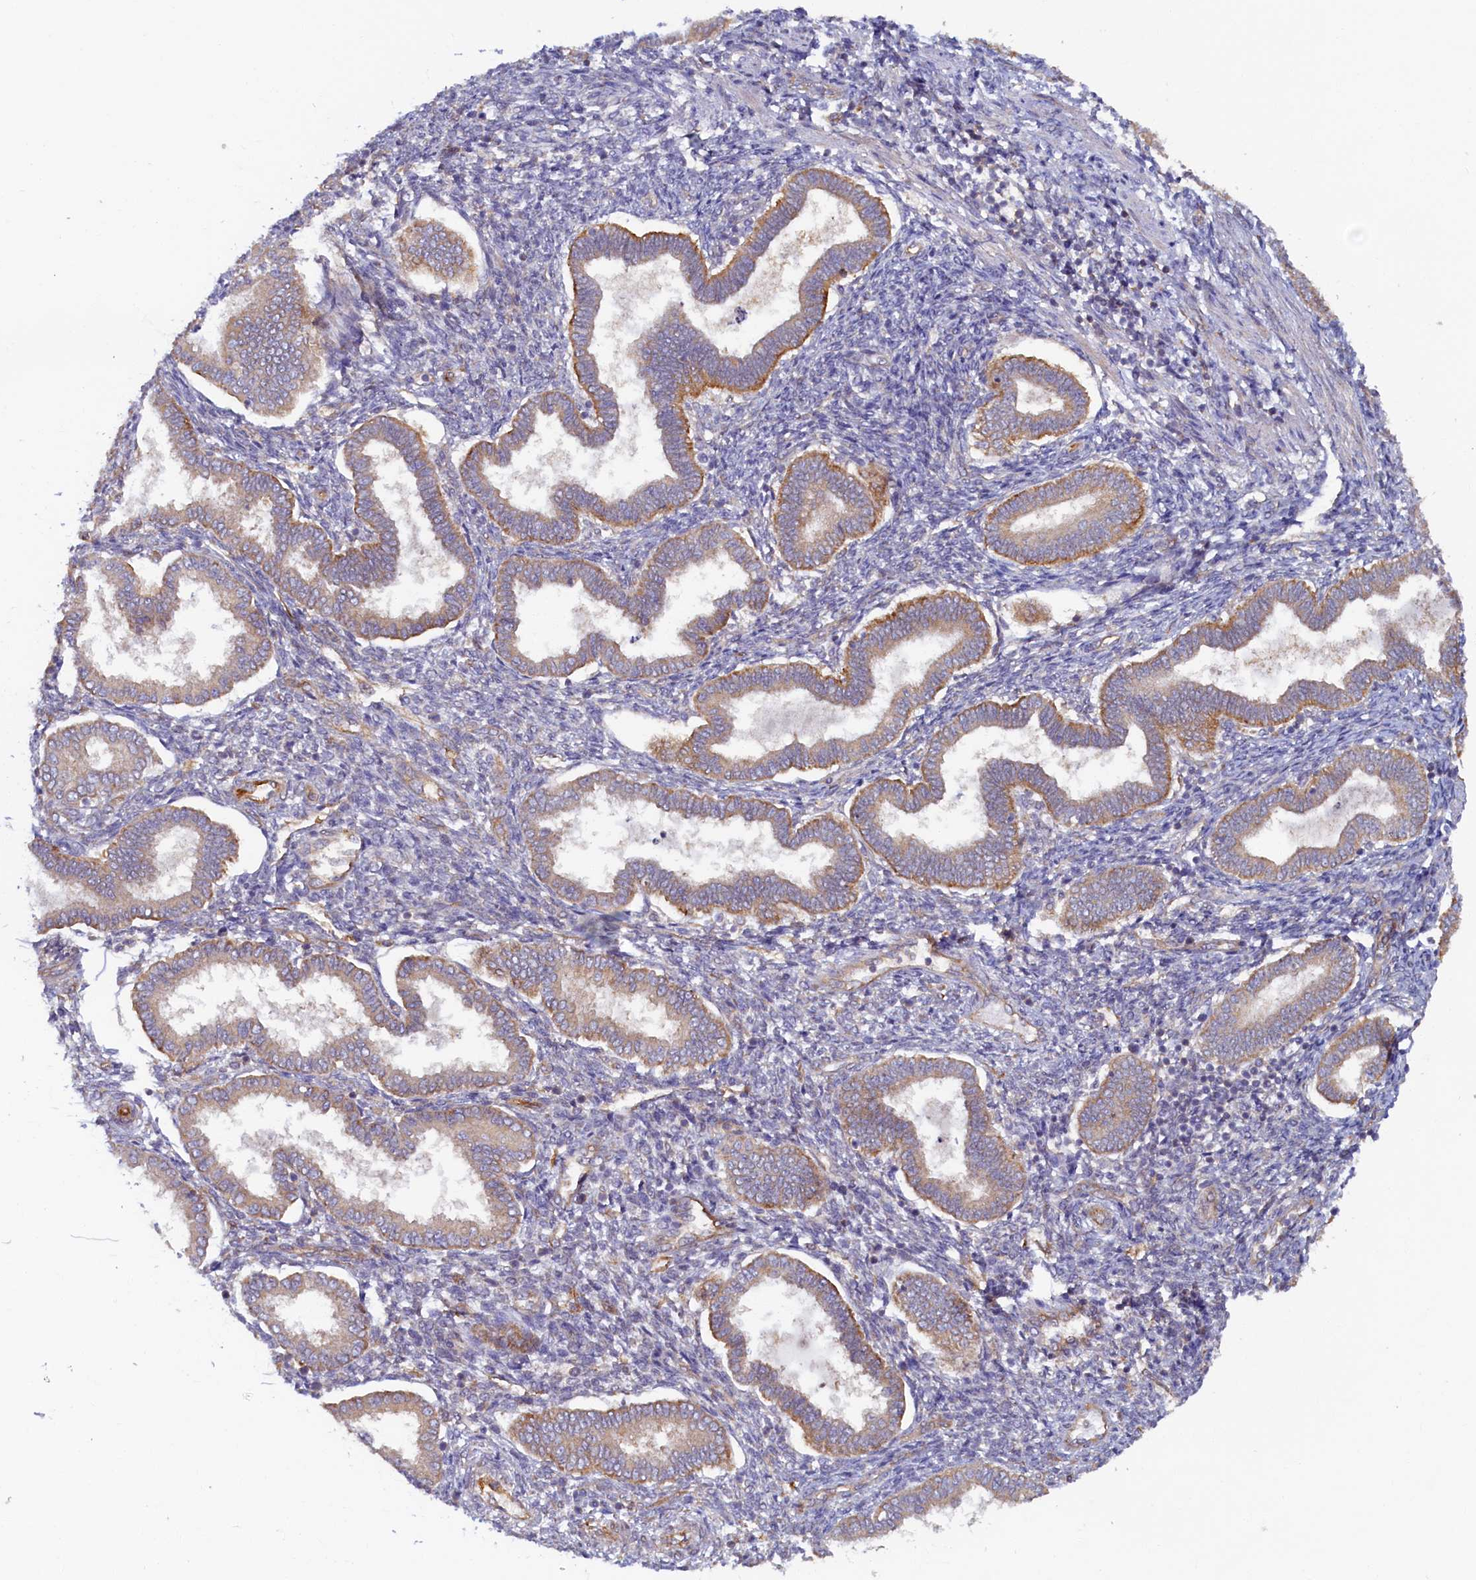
{"staining": {"intensity": "negative", "quantity": "none", "location": "none"}, "tissue": "endometrium", "cell_type": "Cells in endometrial stroma", "image_type": "normal", "snomed": [{"axis": "morphology", "description": "Normal tissue, NOS"}, {"axis": "topography", "description": "Endometrium"}], "caption": "A high-resolution image shows immunohistochemistry staining of normal endometrium, which displays no significant staining in cells in endometrial stroma.", "gene": "STX12", "patient": {"sex": "female", "age": 24}}